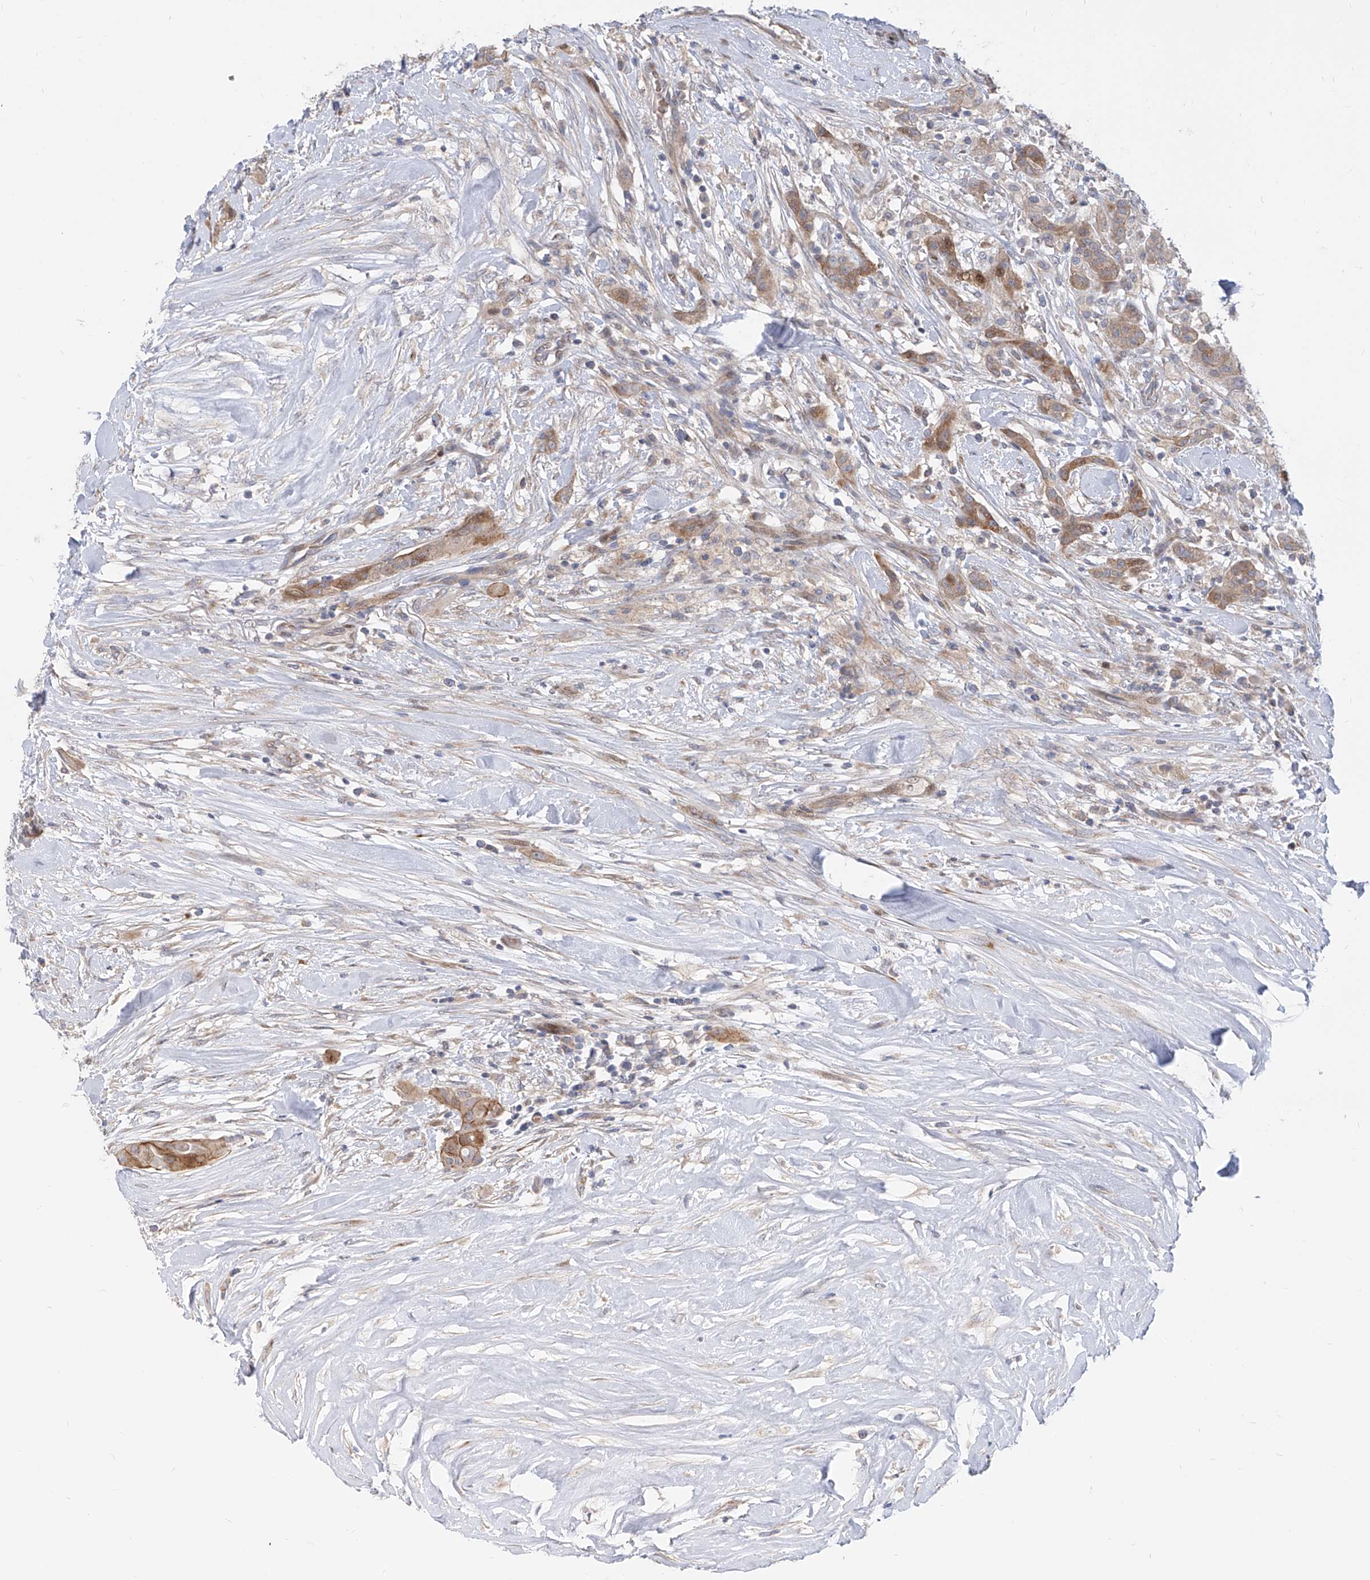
{"staining": {"intensity": "moderate", "quantity": ">75%", "location": "cytoplasmic/membranous"}, "tissue": "thyroid cancer", "cell_type": "Tumor cells", "image_type": "cancer", "snomed": [{"axis": "morphology", "description": "Papillary adenocarcinoma, NOS"}, {"axis": "topography", "description": "Thyroid gland"}], "caption": "The photomicrograph reveals staining of thyroid cancer, revealing moderate cytoplasmic/membranous protein expression (brown color) within tumor cells. (IHC, brightfield microscopy, high magnification).", "gene": "LRRC1", "patient": {"sex": "female", "age": 59}}